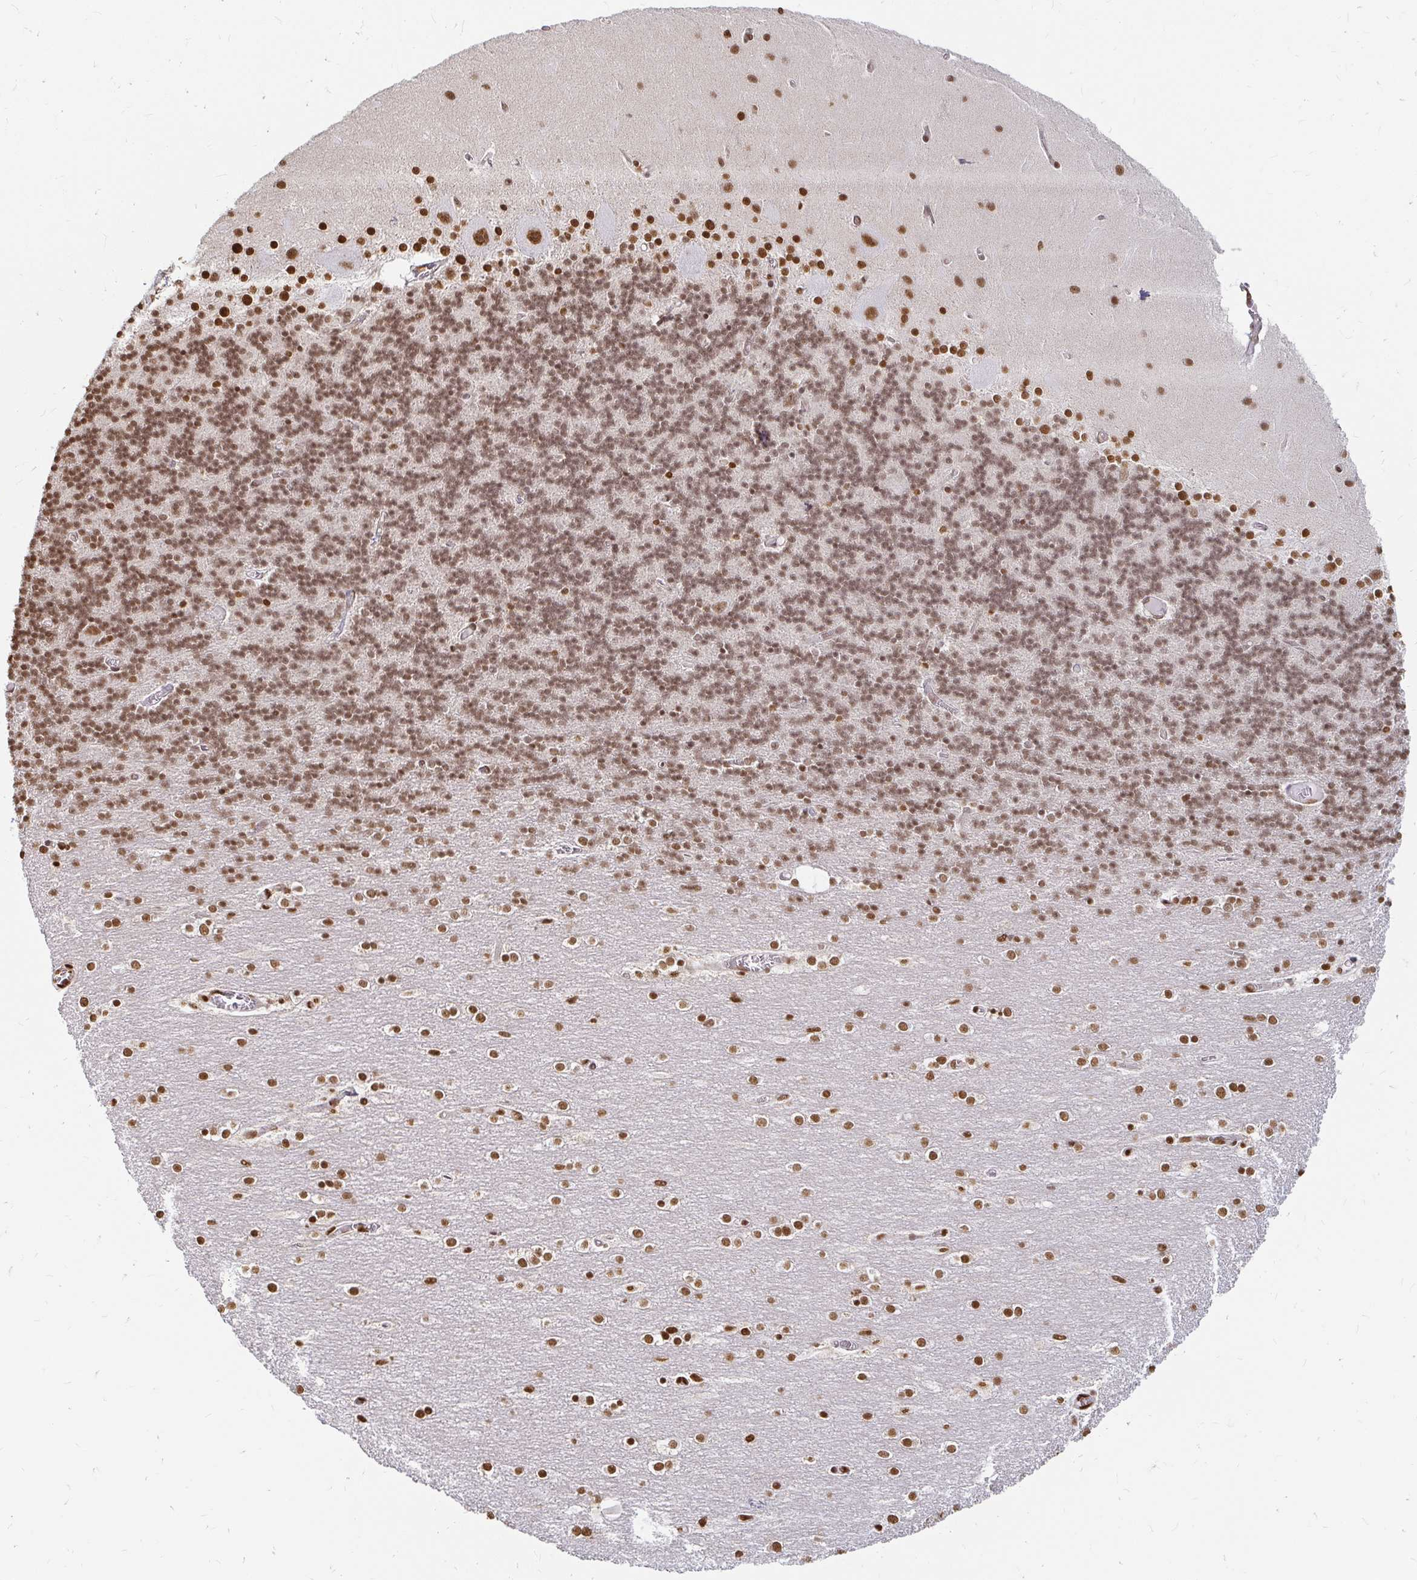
{"staining": {"intensity": "moderate", "quantity": ">75%", "location": "nuclear"}, "tissue": "cerebellum", "cell_type": "Cells in granular layer", "image_type": "normal", "snomed": [{"axis": "morphology", "description": "Normal tissue, NOS"}, {"axis": "topography", "description": "Cerebellum"}], "caption": "Immunohistochemical staining of normal cerebellum exhibits medium levels of moderate nuclear staining in approximately >75% of cells in granular layer. (IHC, brightfield microscopy, high magnification).", "gene": "HNRNPU", "patient": {"sex": "female", "age": 54}}